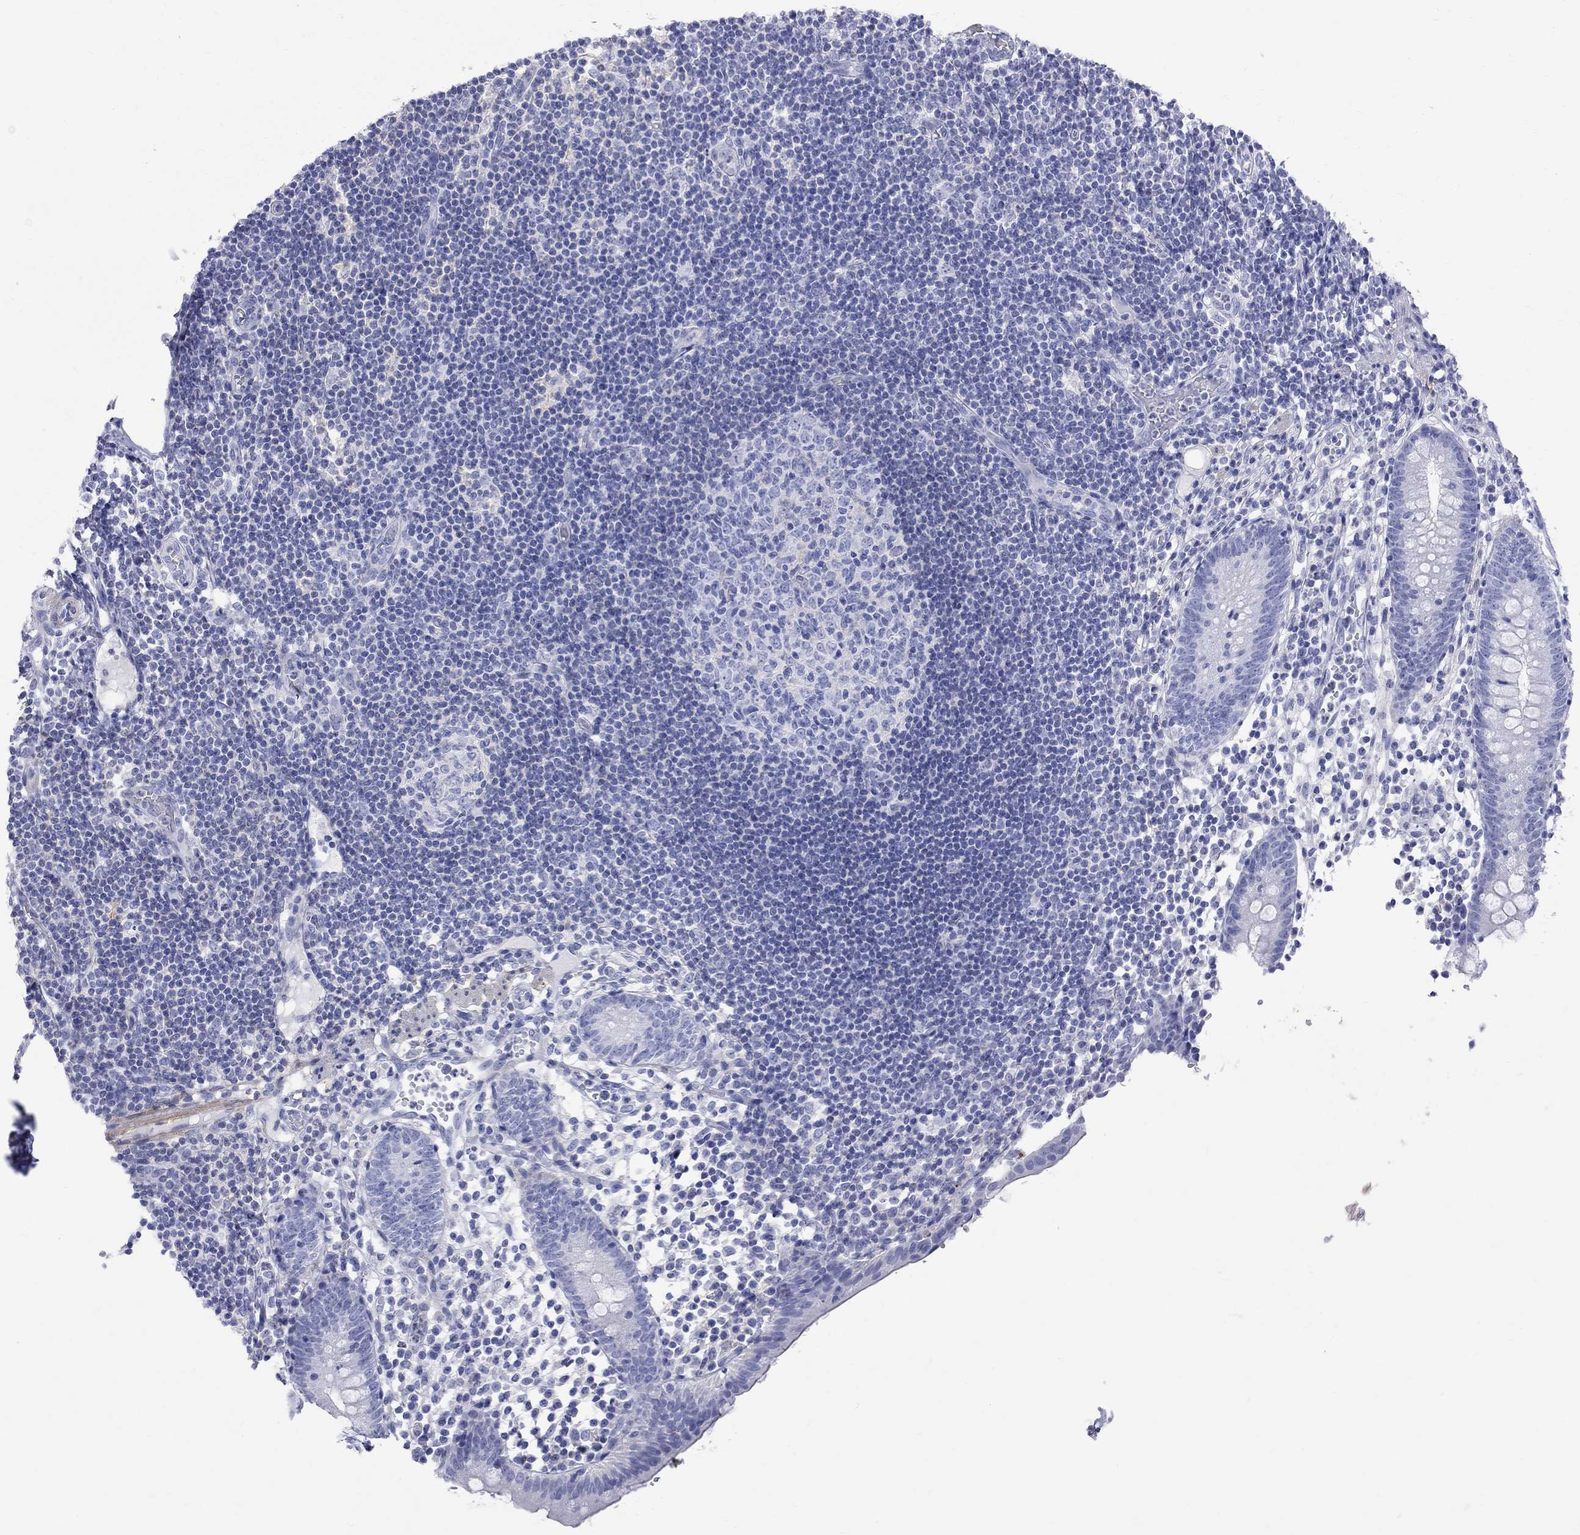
{"staining": {"intensity": "negative", "quantity": "none", "location": "none"}, "tissue": "appendix", "cell_type": "Glandular cells", "image_type": "normal", "snomed": [{"axis": "morphology", "description": "Normal tissue, NOS"}, {"axis": "topography", "description": "Appendix"}], "caption": "Micrograph shows no protein expression in glandular cells of unremarkable appendix.", "gene": "S100A3", "patient": {"sex": "female", "age": 40}}